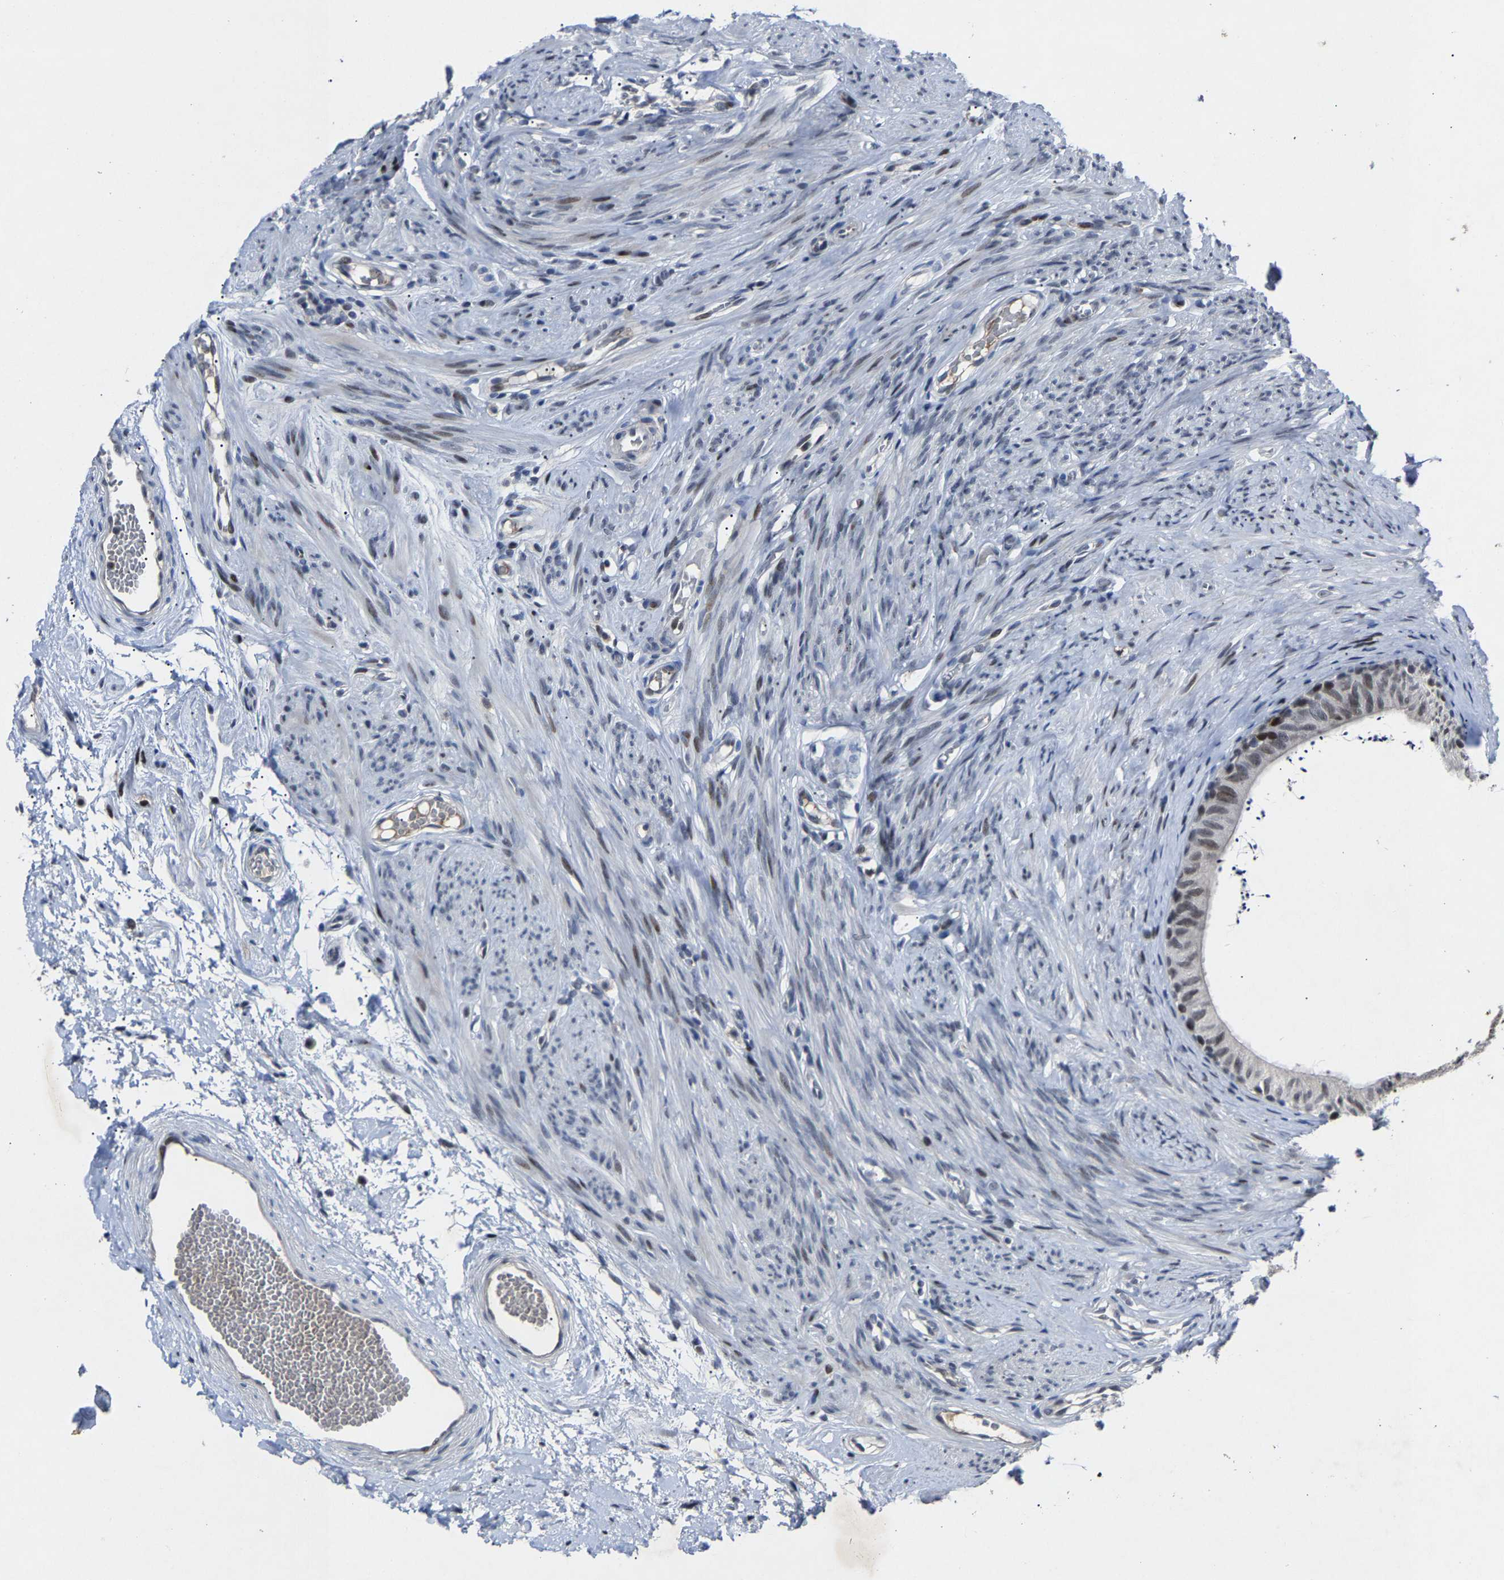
{"staining": {"intensity": "moderate", "quantity": ">75%", "location": "nuclear"}, "tissue": "epididymis", "cell_type": "Glandular cells", "image_type": "normal", "snomed": [{"axis": "morphology", "description": "Normal tissue, NOS"}, {"axis": "topography", "description": "Epididymis"}], "caption": "Immunohistochemistry (IHC) of benign human epididymis shows medium levels of moderate nuclear positivity in about >75% of glandular cells. The protein is shown in brown color, while the nuclei are stained blue.", "gene": "LSM8", "patient": {"sex": "male", "age": 56}}